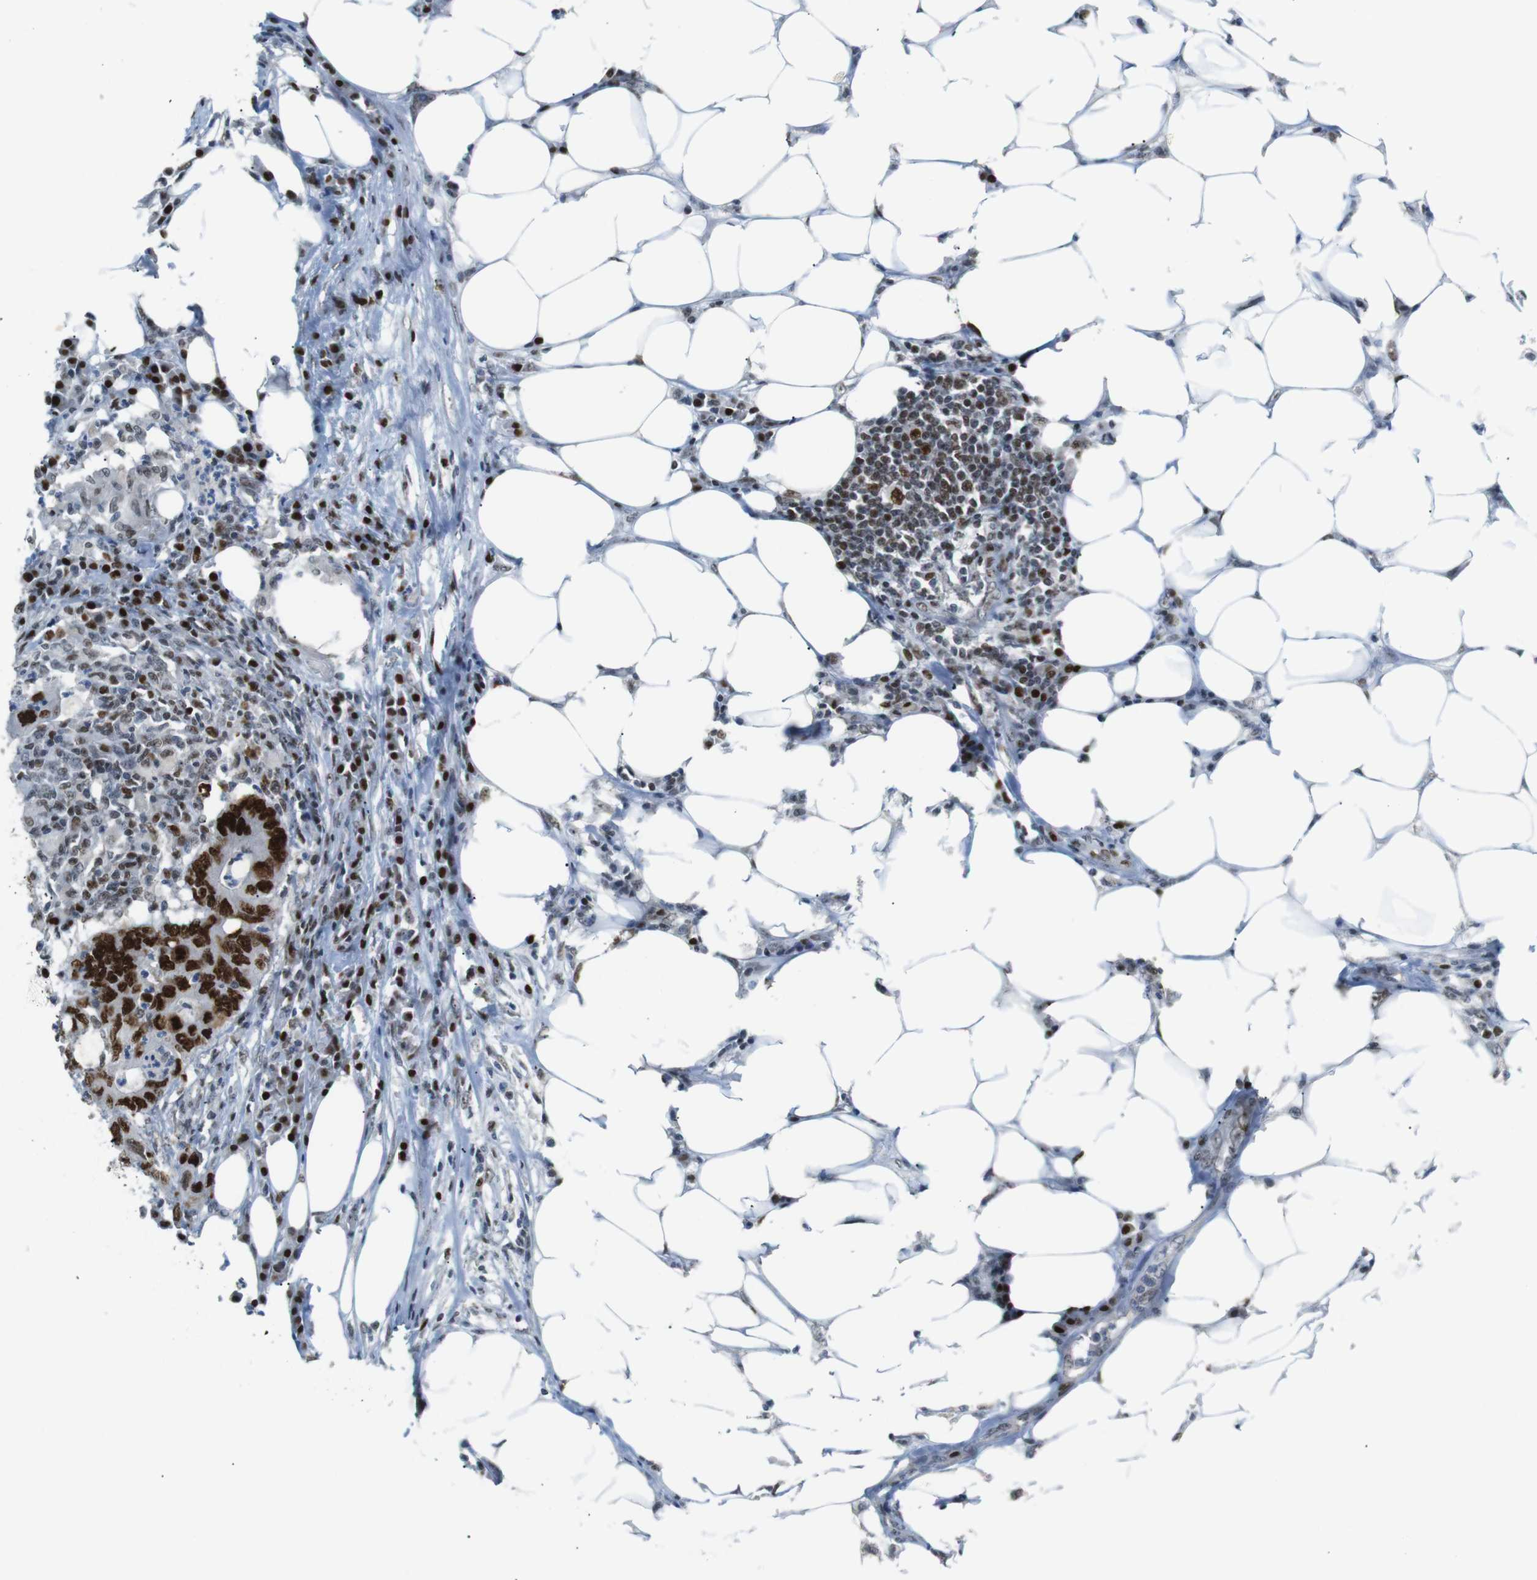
{"staining": {"intensity": "strong", "quantity": ">75%", "location": "nuclear"}, "tissue": "colorectal cancer", "cell_type": "Tumor cells", "image_type": "cancer", "snomed": [{"axis": "morphology", "description": "Adenocarcinoma, NOS"}, {"axis": "topography", "description": "Colon"}], "caption": "Immunohistochemistry image of colorectal adenocarcinoma stained for a protein (brown), which reveals high levels of strong nuclear expression in about >75% of tumor cells.", "gene": "RIOX2", "patient": {"sex": "male", "age": 71}}